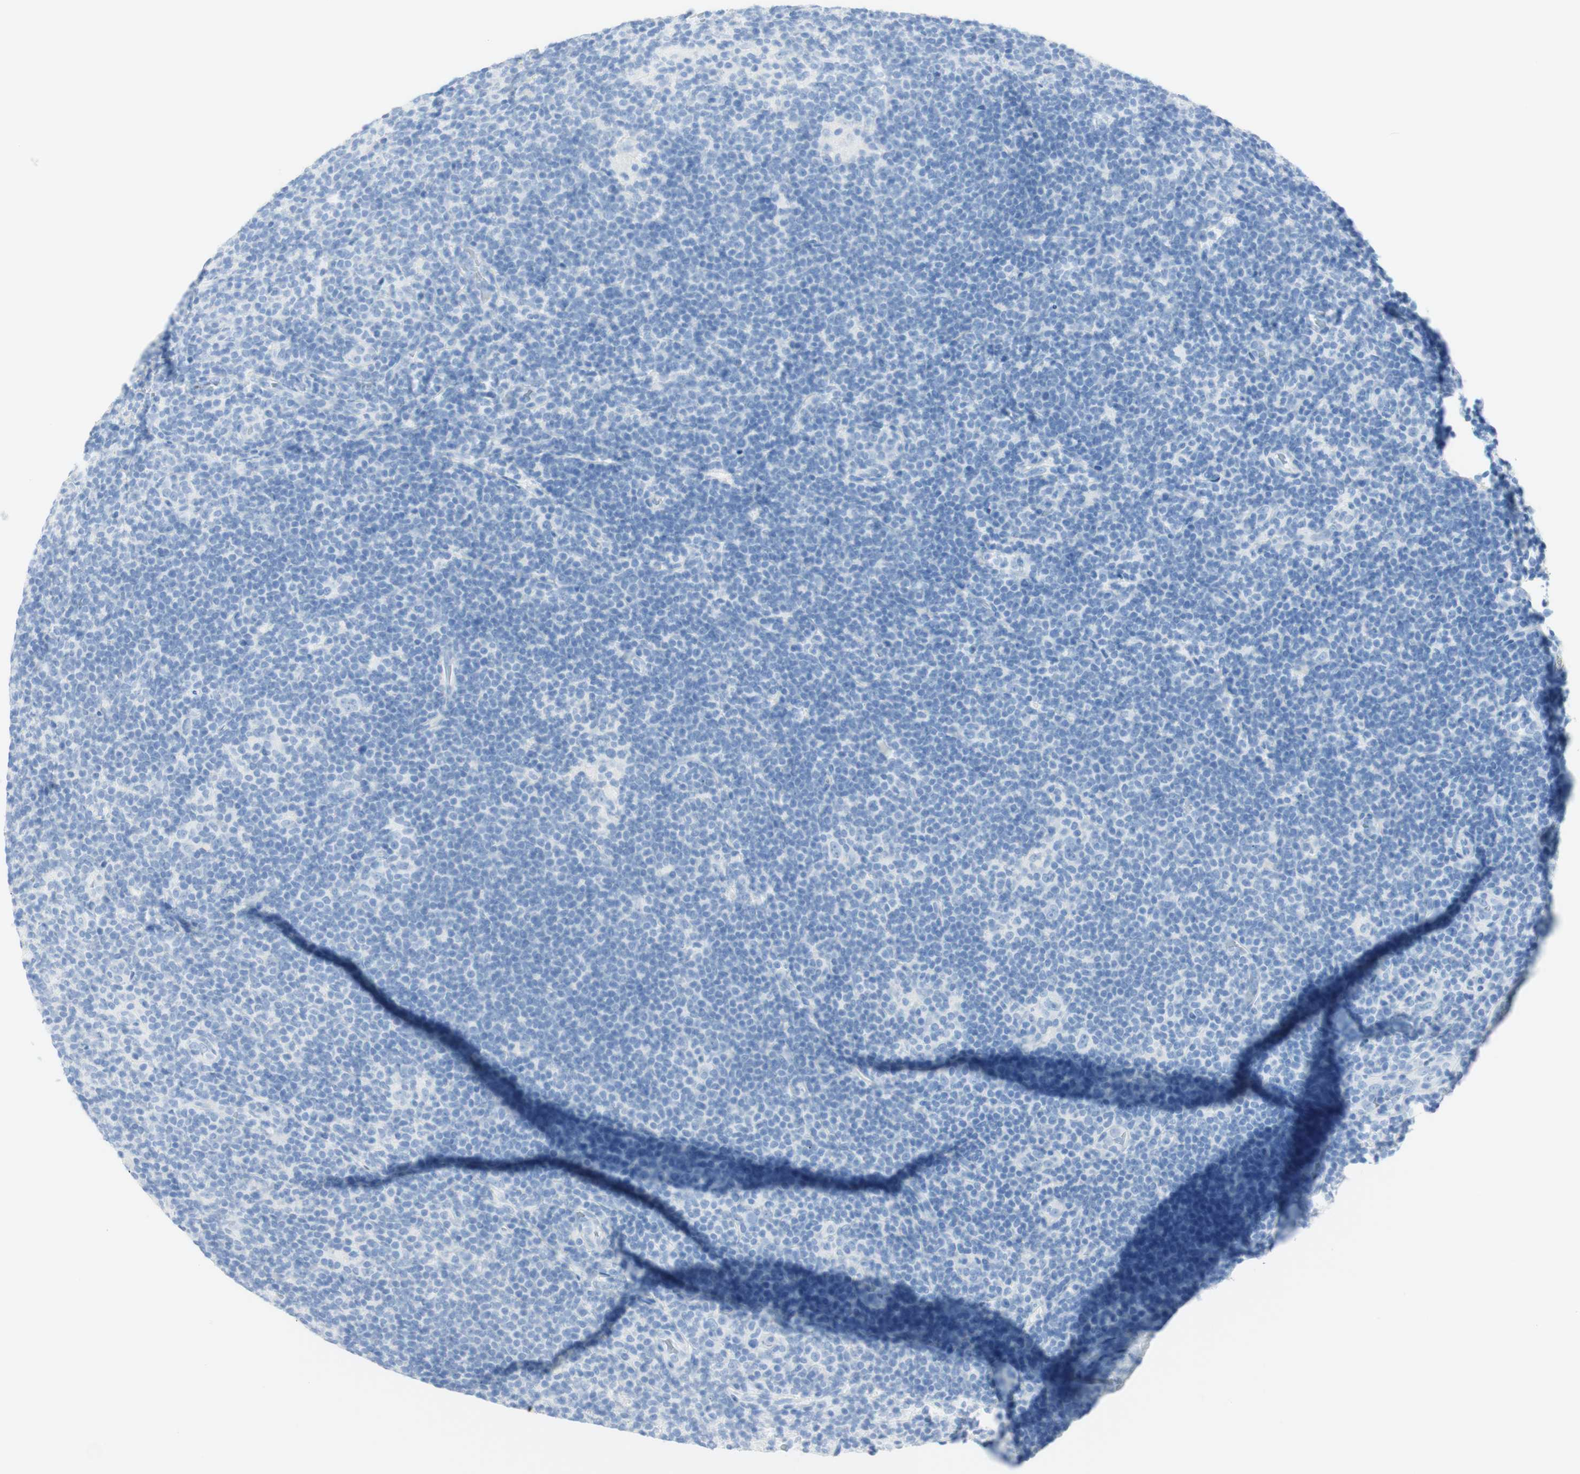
{"staining": {"intensity": "negative", "quantity": "none", "location": "none"}, "tissue": "lymphoma", "cell_type": "Tumor cells", "image_type": "cancer", "snomed": [{"axis": "morphology", "description": "Hodgkin's disease, NOS"}, {"axis": "topography", "description": "Lymph node"}], "caption": "This histopathology image is of Hodgkin's disease stained with IHC to label a protein in brown with the nuclei are counter-stained blue. There is no expression in tumor cells.", "gene": "TPO", "patient": {"sex": "female", "age": 57}}